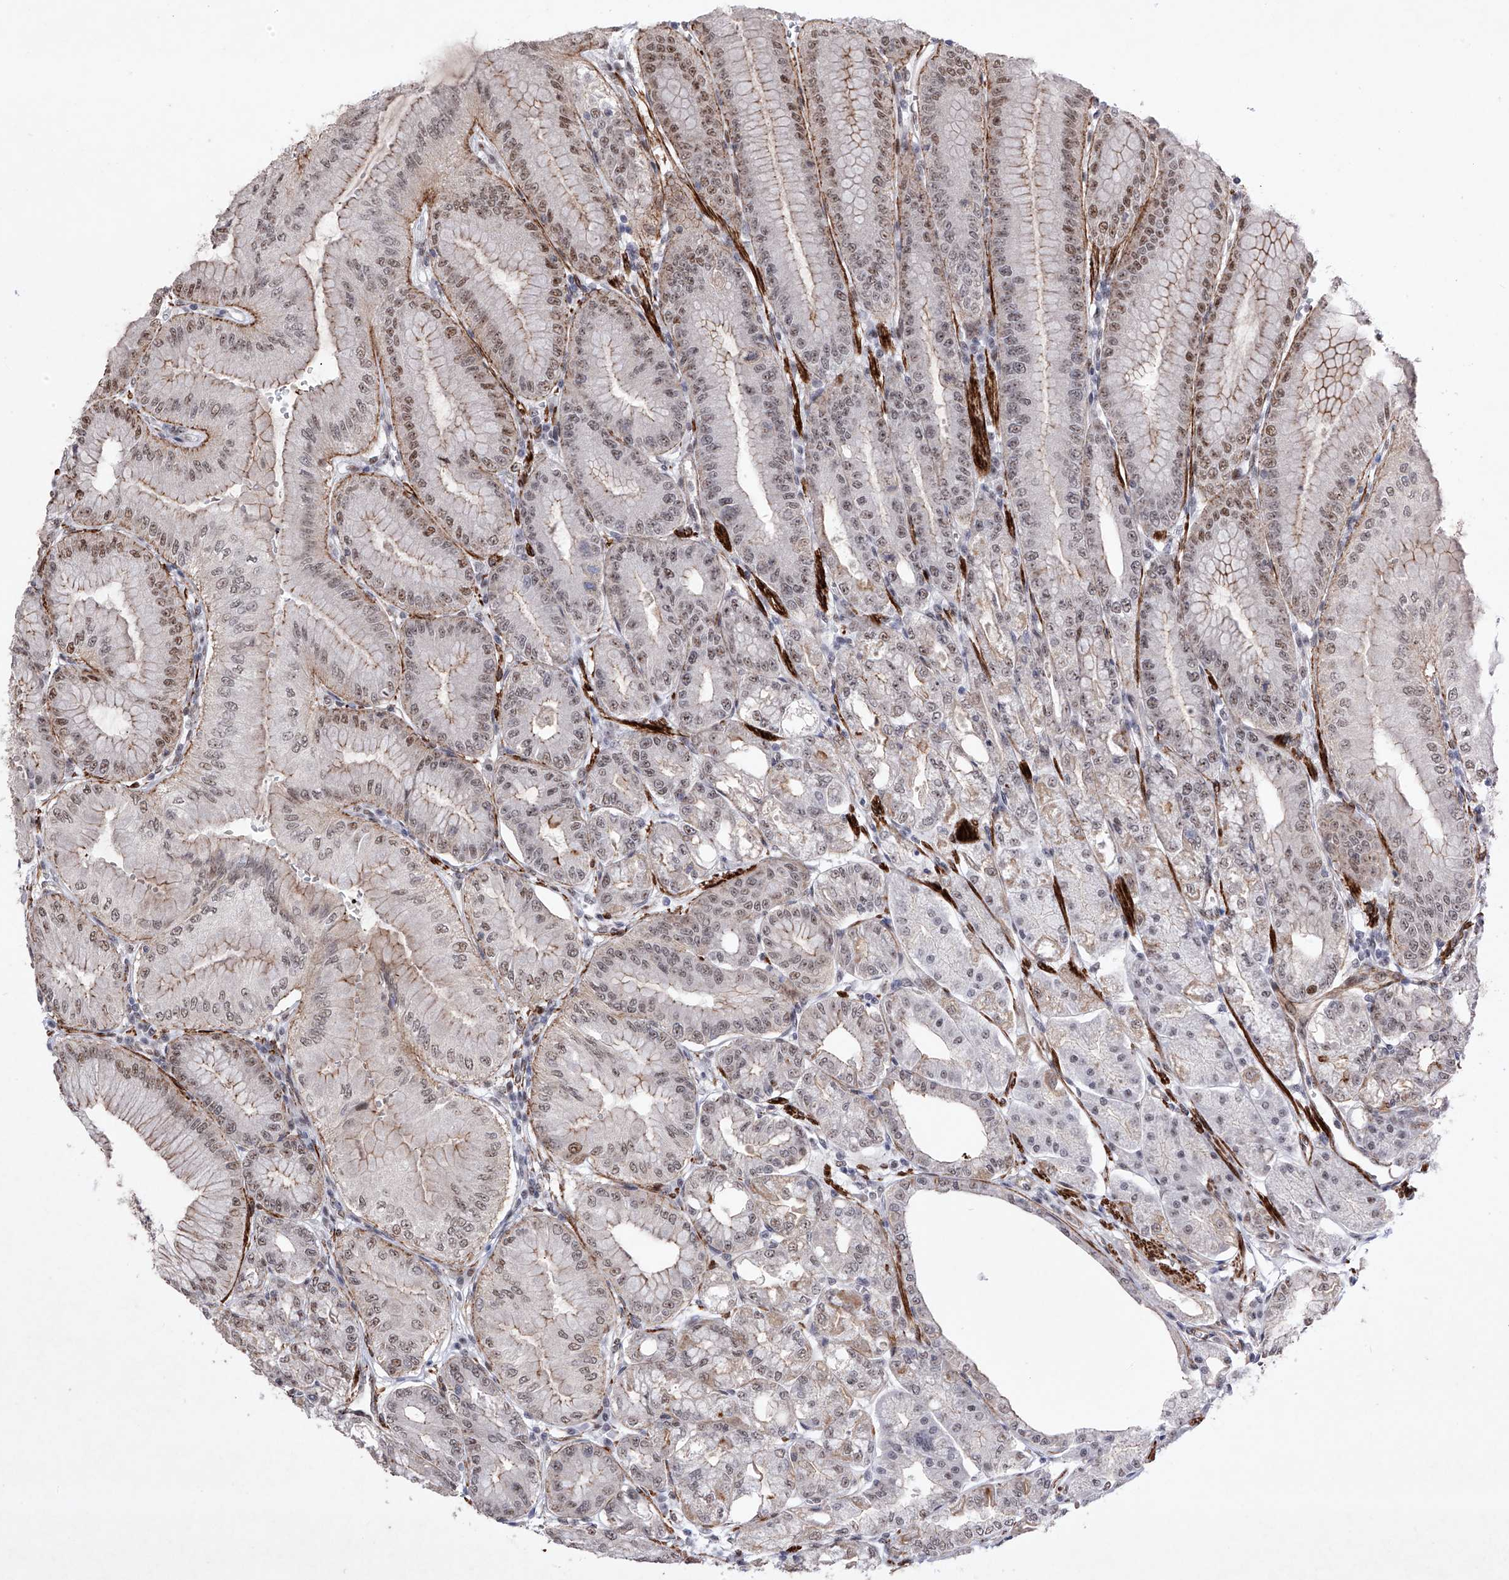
{"staining": {"intensity": "moderate", "quantity": "25%-75%", "location": "cytoplasmic/membranous,nuclear"}, "tissue": "stomach", "cell_type": "Glandular cells", "image_type": "normal", "snomed": [{"axis": "morphology", "description": "Normal tissue, NOS"}, {"axis": "topography", "description": "Stomach, lower"}], "caption": "Moderate cytoplasmic/membranous,nuclear positivity is appreciated in about 25%-75% of glandular cells in benign stomach.", "gene": "NFATC4", "patient": {"sex": "male", "age": 71}}